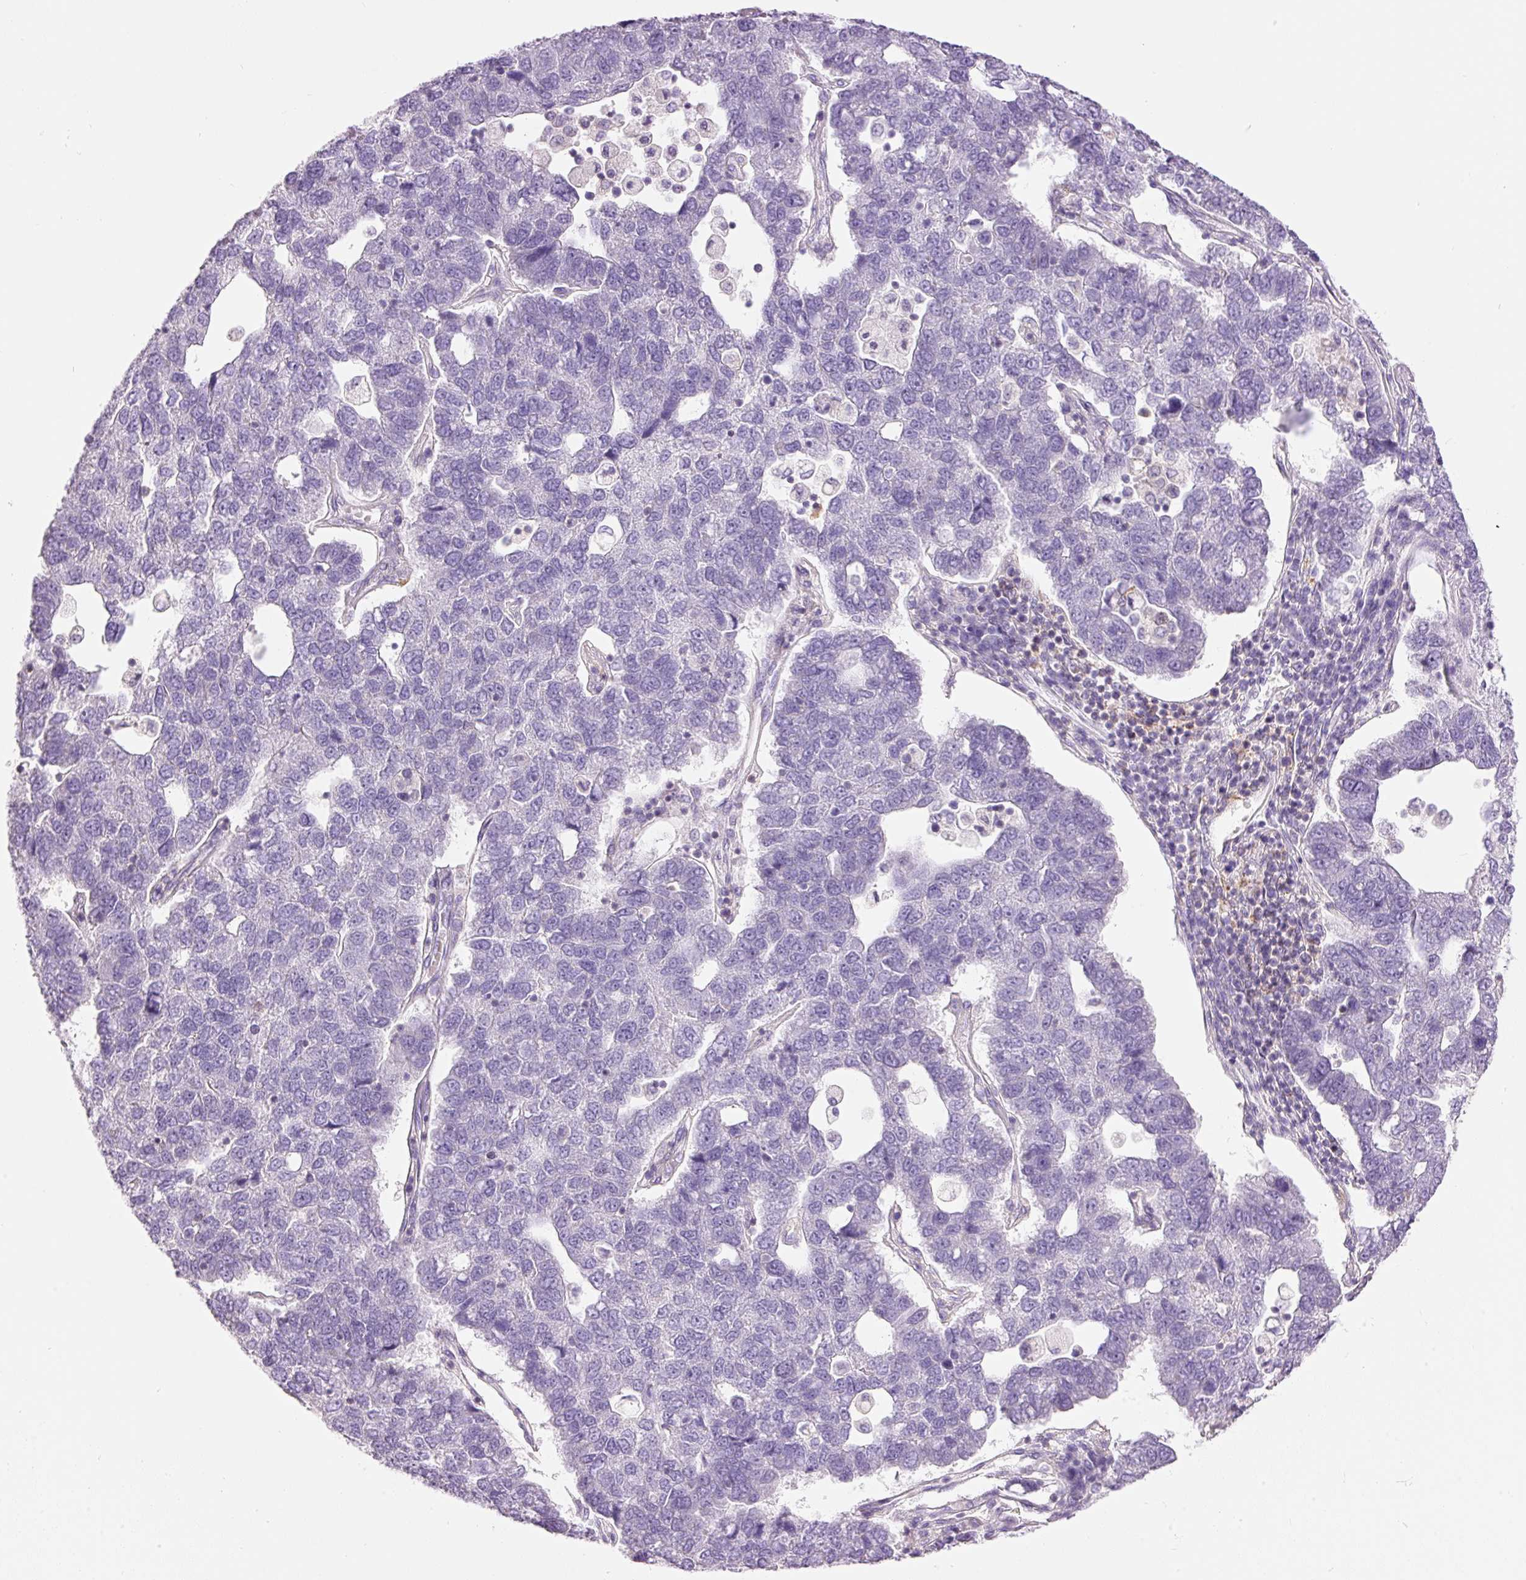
{"staining": {"intensity": "negative", "quantity": "none", "location": "none"}, "tissue": "pancreatic cancer", "cell_type": "Tumor cells", "image_type": "cancer", "snomed": [{"axis": "morphology", "description": "Adenocarcinoma, NOS"}, {"axis": "topography", "description": "Pancreas"}], "caption": "Pancreatic cancer (adenocarcinoma) was stained to show a protein in brown. There is no significant staining in tumor cells.", "gene": "DOK6", "patient": {"sex": "female", "age": 61}}